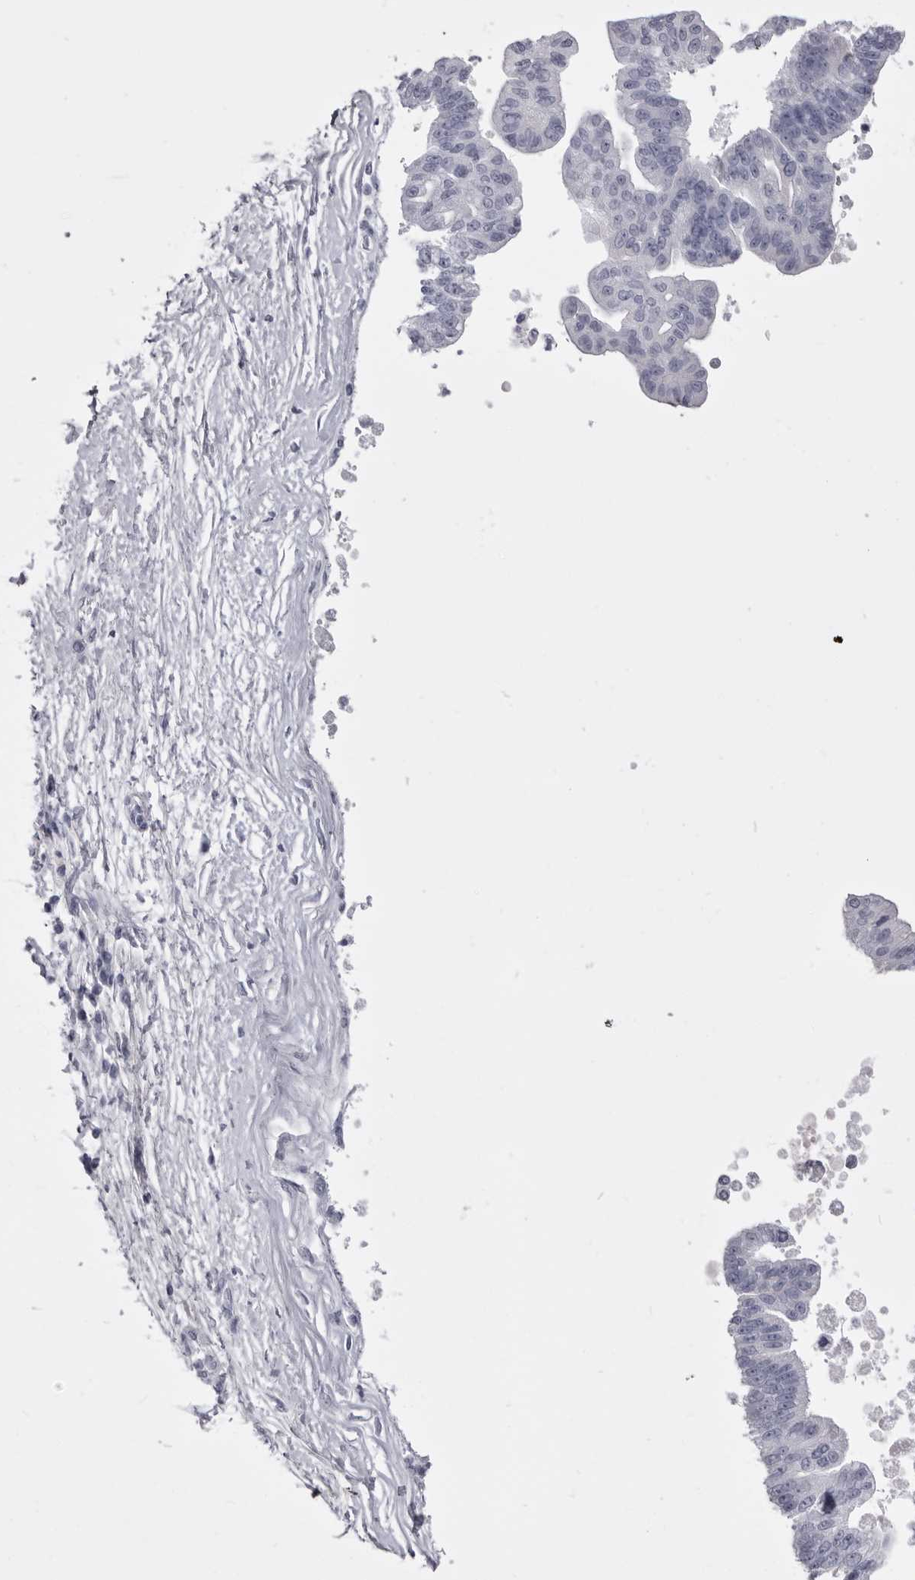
{"staining": {"intensity": "negative", "quantity": "none", "location": "none"}, "tissue": "pancreatic cancer", "cell_type": "Tumor cells", "image_type": "cancer", "snomed": [{"axis": "morphology", "description": "Adenocarcinoma, NOS"}, {"axis": "topography", "description": "Pancreas"}], "caption": "Protein analysis of adenocarcinoma (pancreatic) displays no significant staining in tumor cells. (DAB IHC visualized using brightfield microscopy, high magnification).", "gene": "ANK2", "patient": {"sex": "male", "age": 72}}